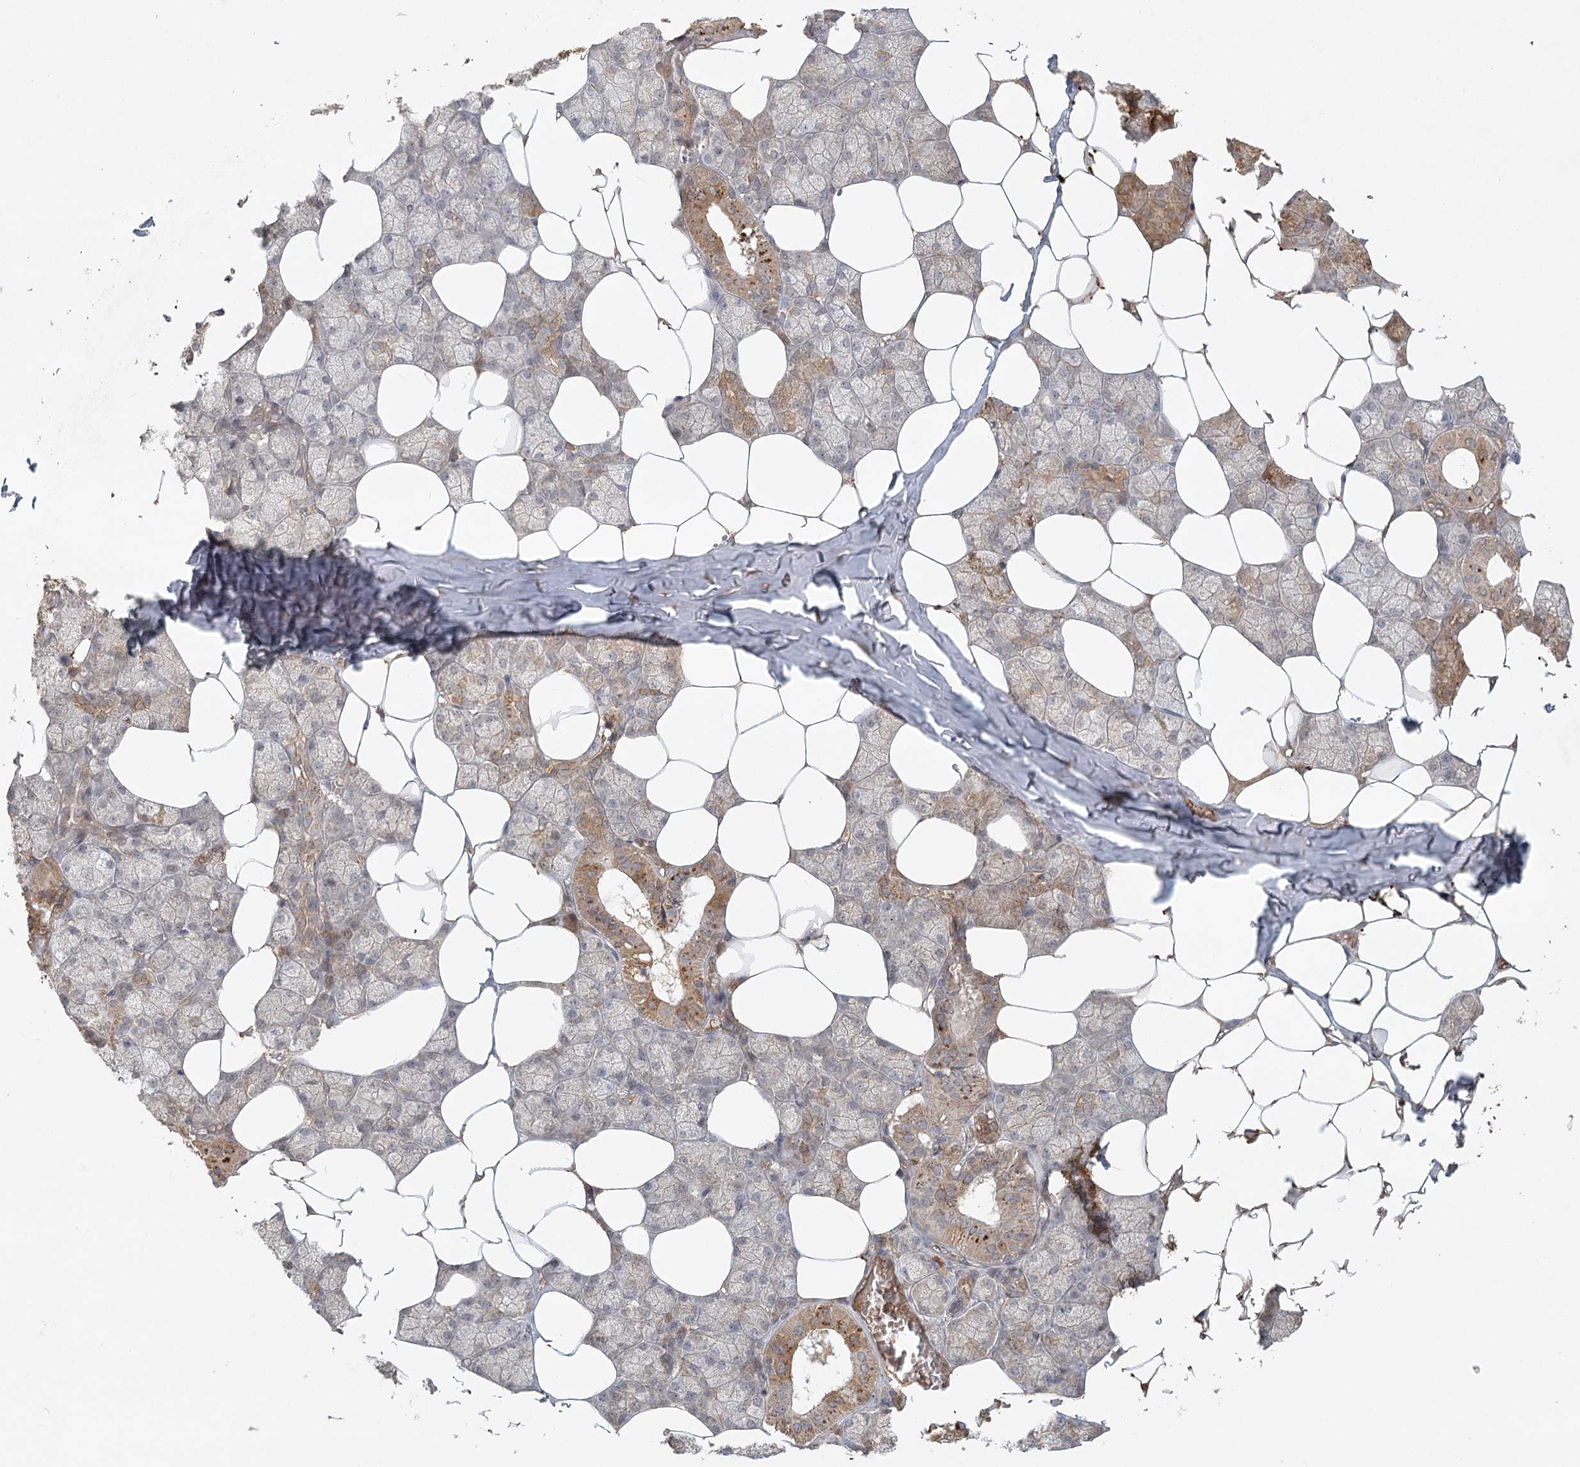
{"staining": {"intensity": "strong", "quantity": "25%-75%", "location": "cytoplasmic/membranous"}, "tissue": "salivary gland", "cell_type": "Glandular cells", "image_type": "normal", "snomed": [{"axis": "morphology", "description": "Normal tissue, NOS"}, {"axis": "topography", "description": "Salivary gland"}], "caption": "A histopathology image of salivary gland stained for a protein reveals strong cytoplasmic/membranous brown staining in glandular cells. The protein of interest is stained brown, and the nuclei are stained in blue (DAB IHC with brightfield microscopy, high magnification).", "gene": "ARL13A", "patient": {"sex": "male", "age": 62}}